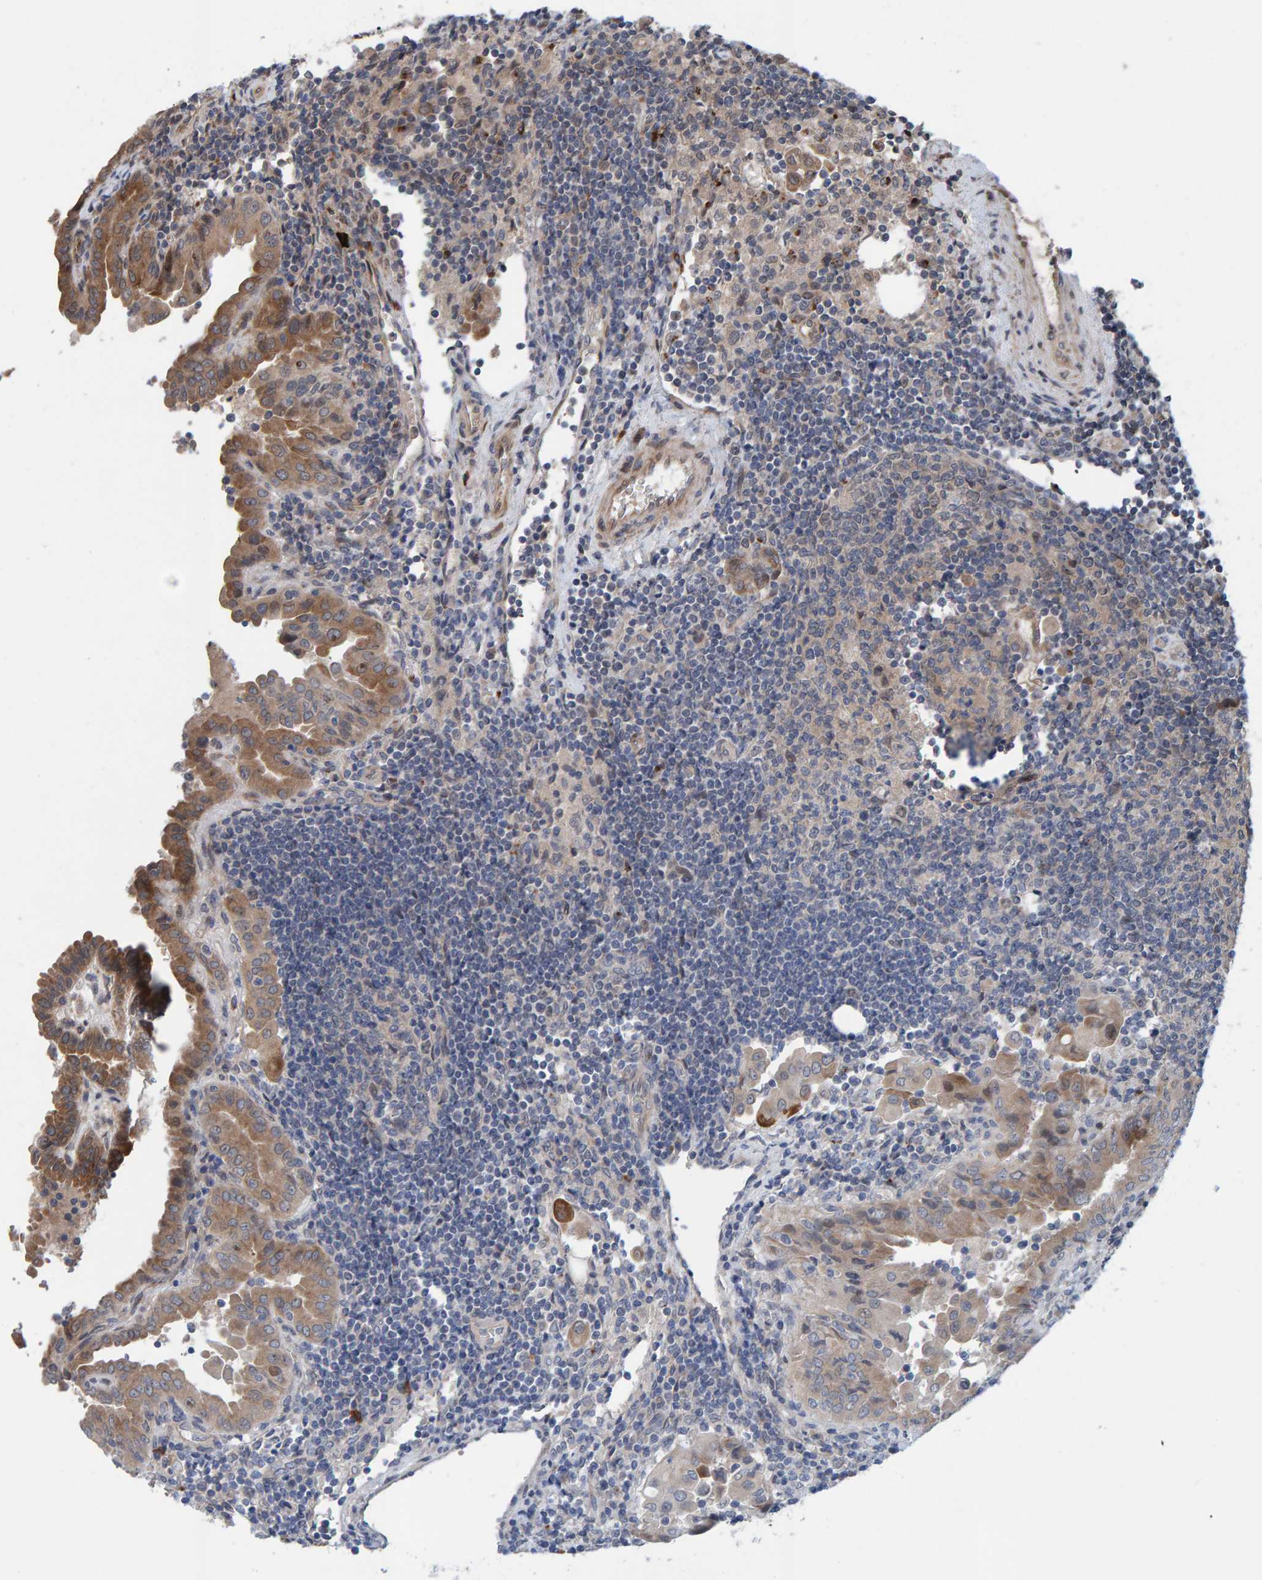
{"staining": {"intensity": "moderate", "quantity": ">75%", "location": "cytoplasmic/membranous"}, "tissue": "thyroid cancer", "cell_type": "Tumor cells", "image_type": "cancer", "snomed": [{"axis": "morphology", "description": "Papillary adenocarcinoma, NOS"}, {"axis": "topography", "description": "Thyroid gland"}], "caption": "Immunohistochemical staining of thyroid cancer (papillary adenocarcinoma) demonstrates medium levels of moderate cytoplasmic/membranous protein positivity in approximately >75% of tumor cells.", "gene": "MFSD6L", "patient": {"sex": "male", "age": 33}}